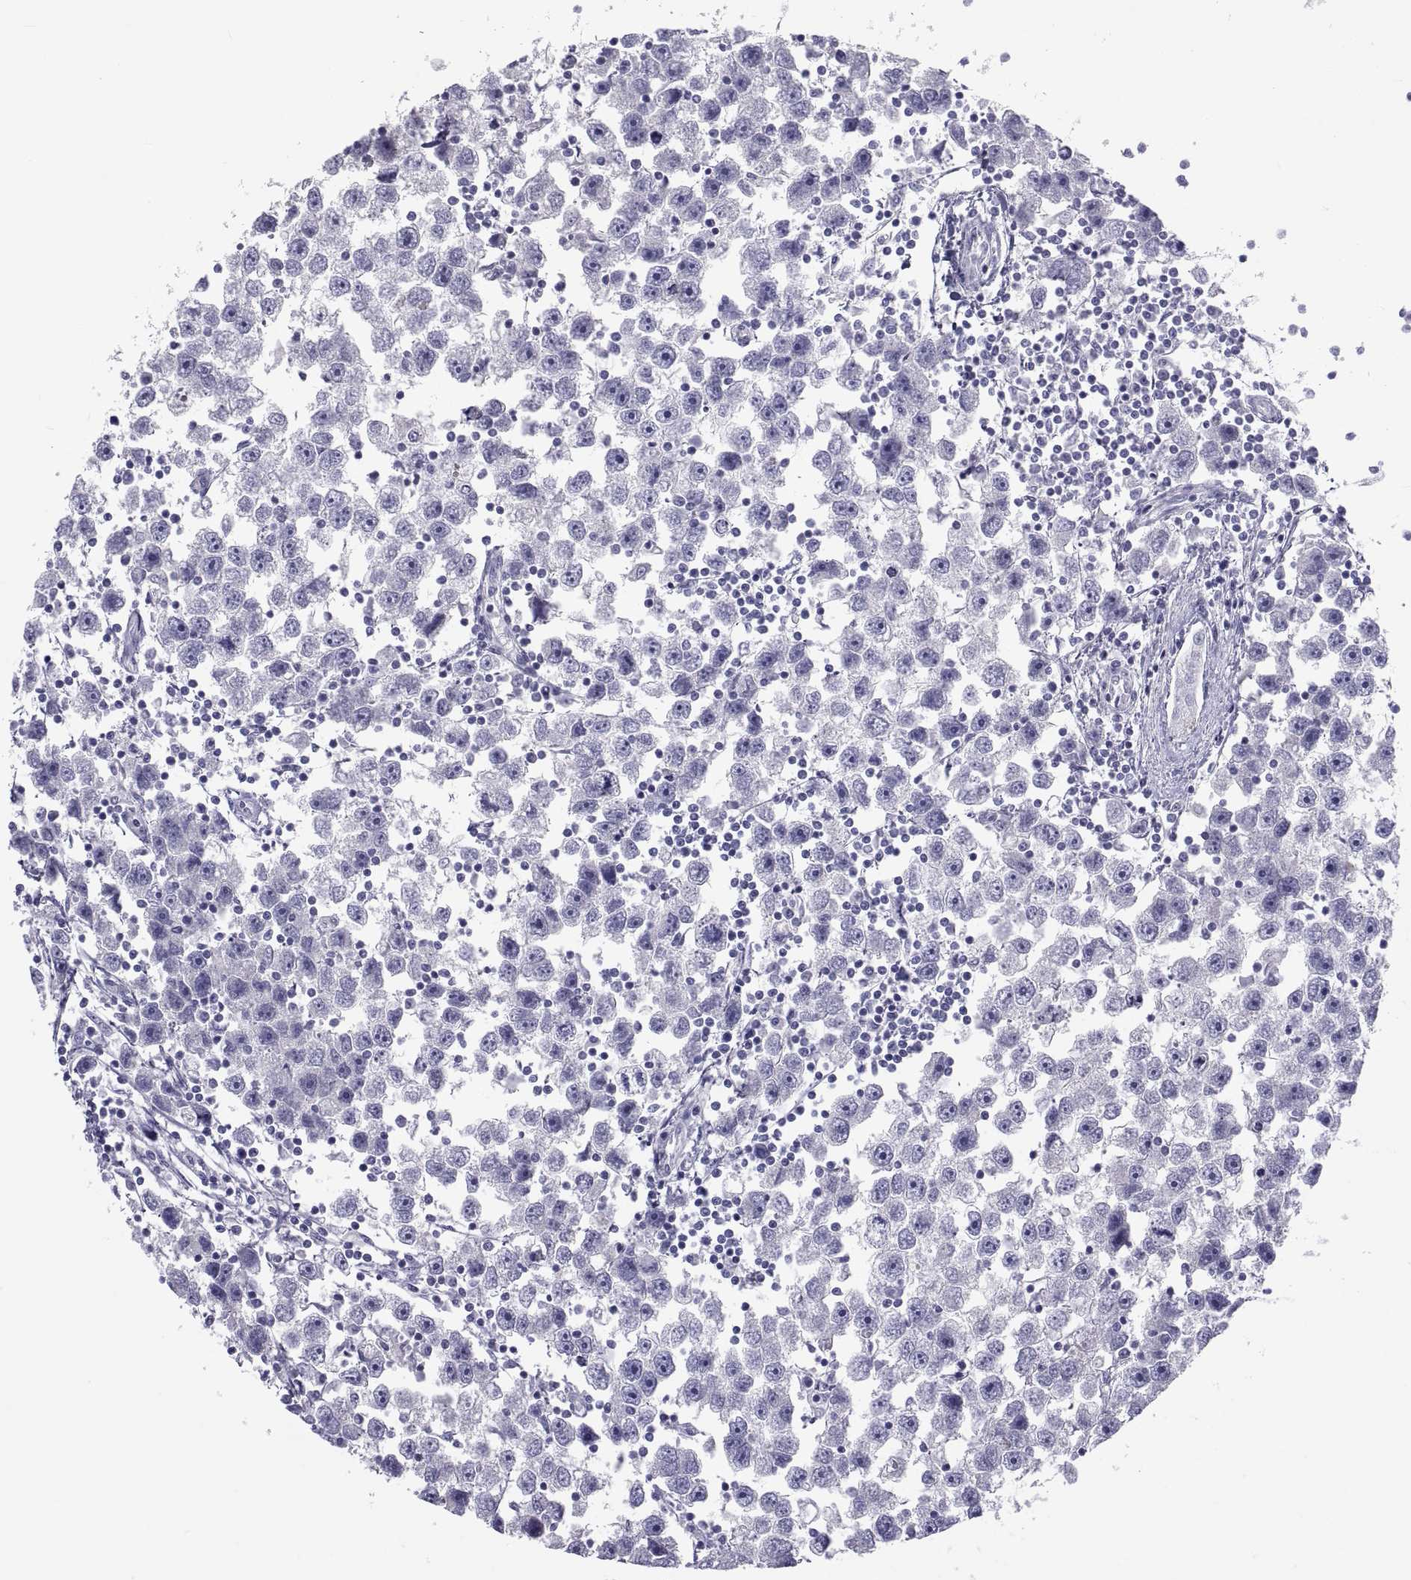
{"staining": {"intensity": "negative", "quantity": "none", "location": "none"}, "tissue": "testis cancer", "cell_type": "Tumor cells", "image_type": "cancer", "snomed": [{"axis": "morphology", "description": "Seminoma, NOS"}, {"axis": "topography", "description": "Testis"}], "caption": "A histopathology image of human seminoma (testis) is negative for staining in tumor cells.", "gene": "NPTX2", "patient": {"sex": "male", "age": 30}}